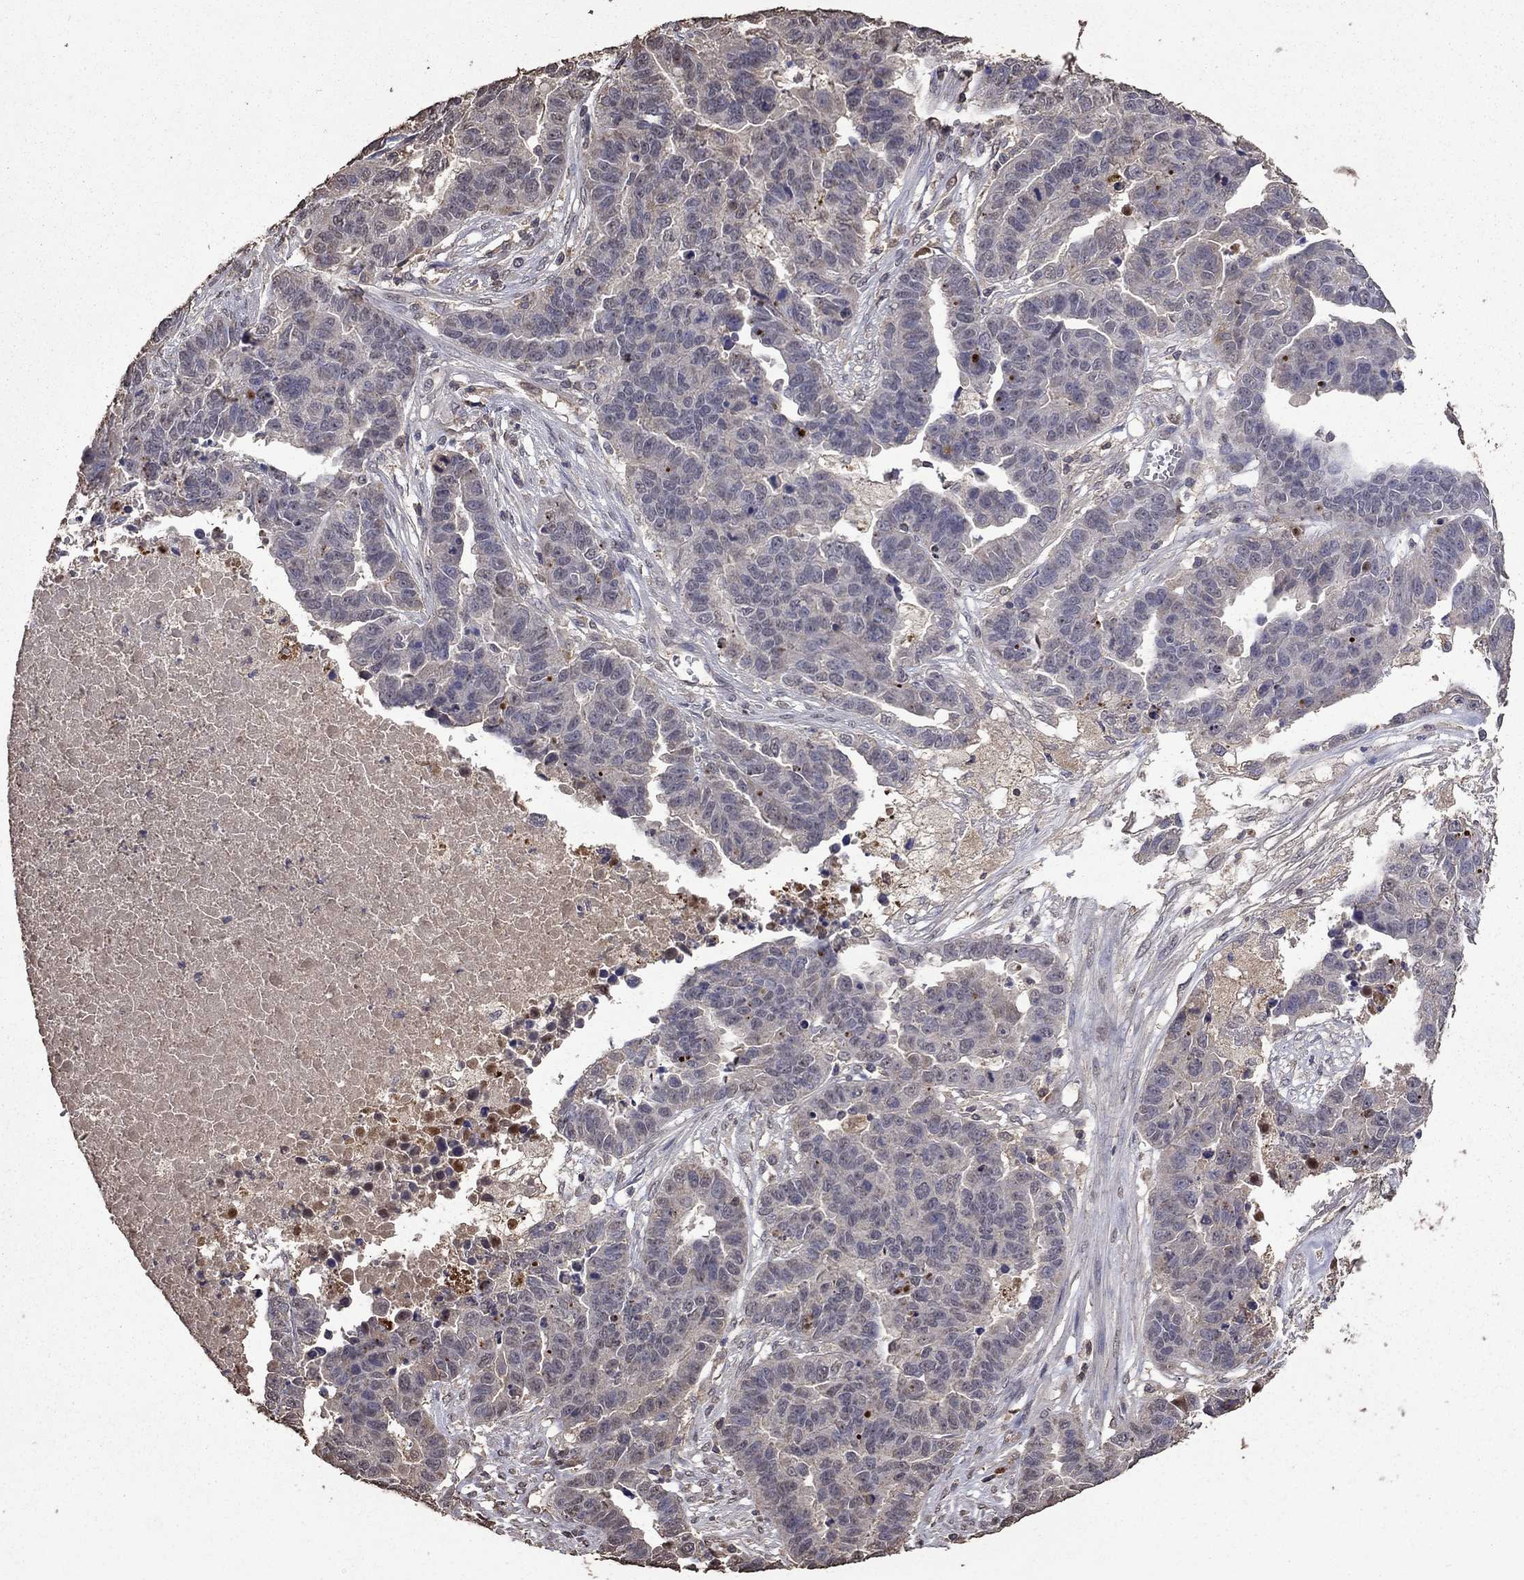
{"staining": {"intensity": "negative", "quantity": "none", "location": "none"}, "tissue": "ovarian cancer", "cell_type": "Tumor cells", "image_type": "cancer", "snomed": [{"axis": "morphology", "description": "Cystadenocarcinoma, serous, NOS"}, {"axis": "topography", "description": "Ovary"}], "caption": "High power microscopy photomicrograph of an immunohistochemistry photomicrograph of ovarian cancer (serous cystadenocarcinoma), revealing no significant staining in tumor cells.", "gene": "SERPINA5", "patient": {"sex": "female", "age": 87}}